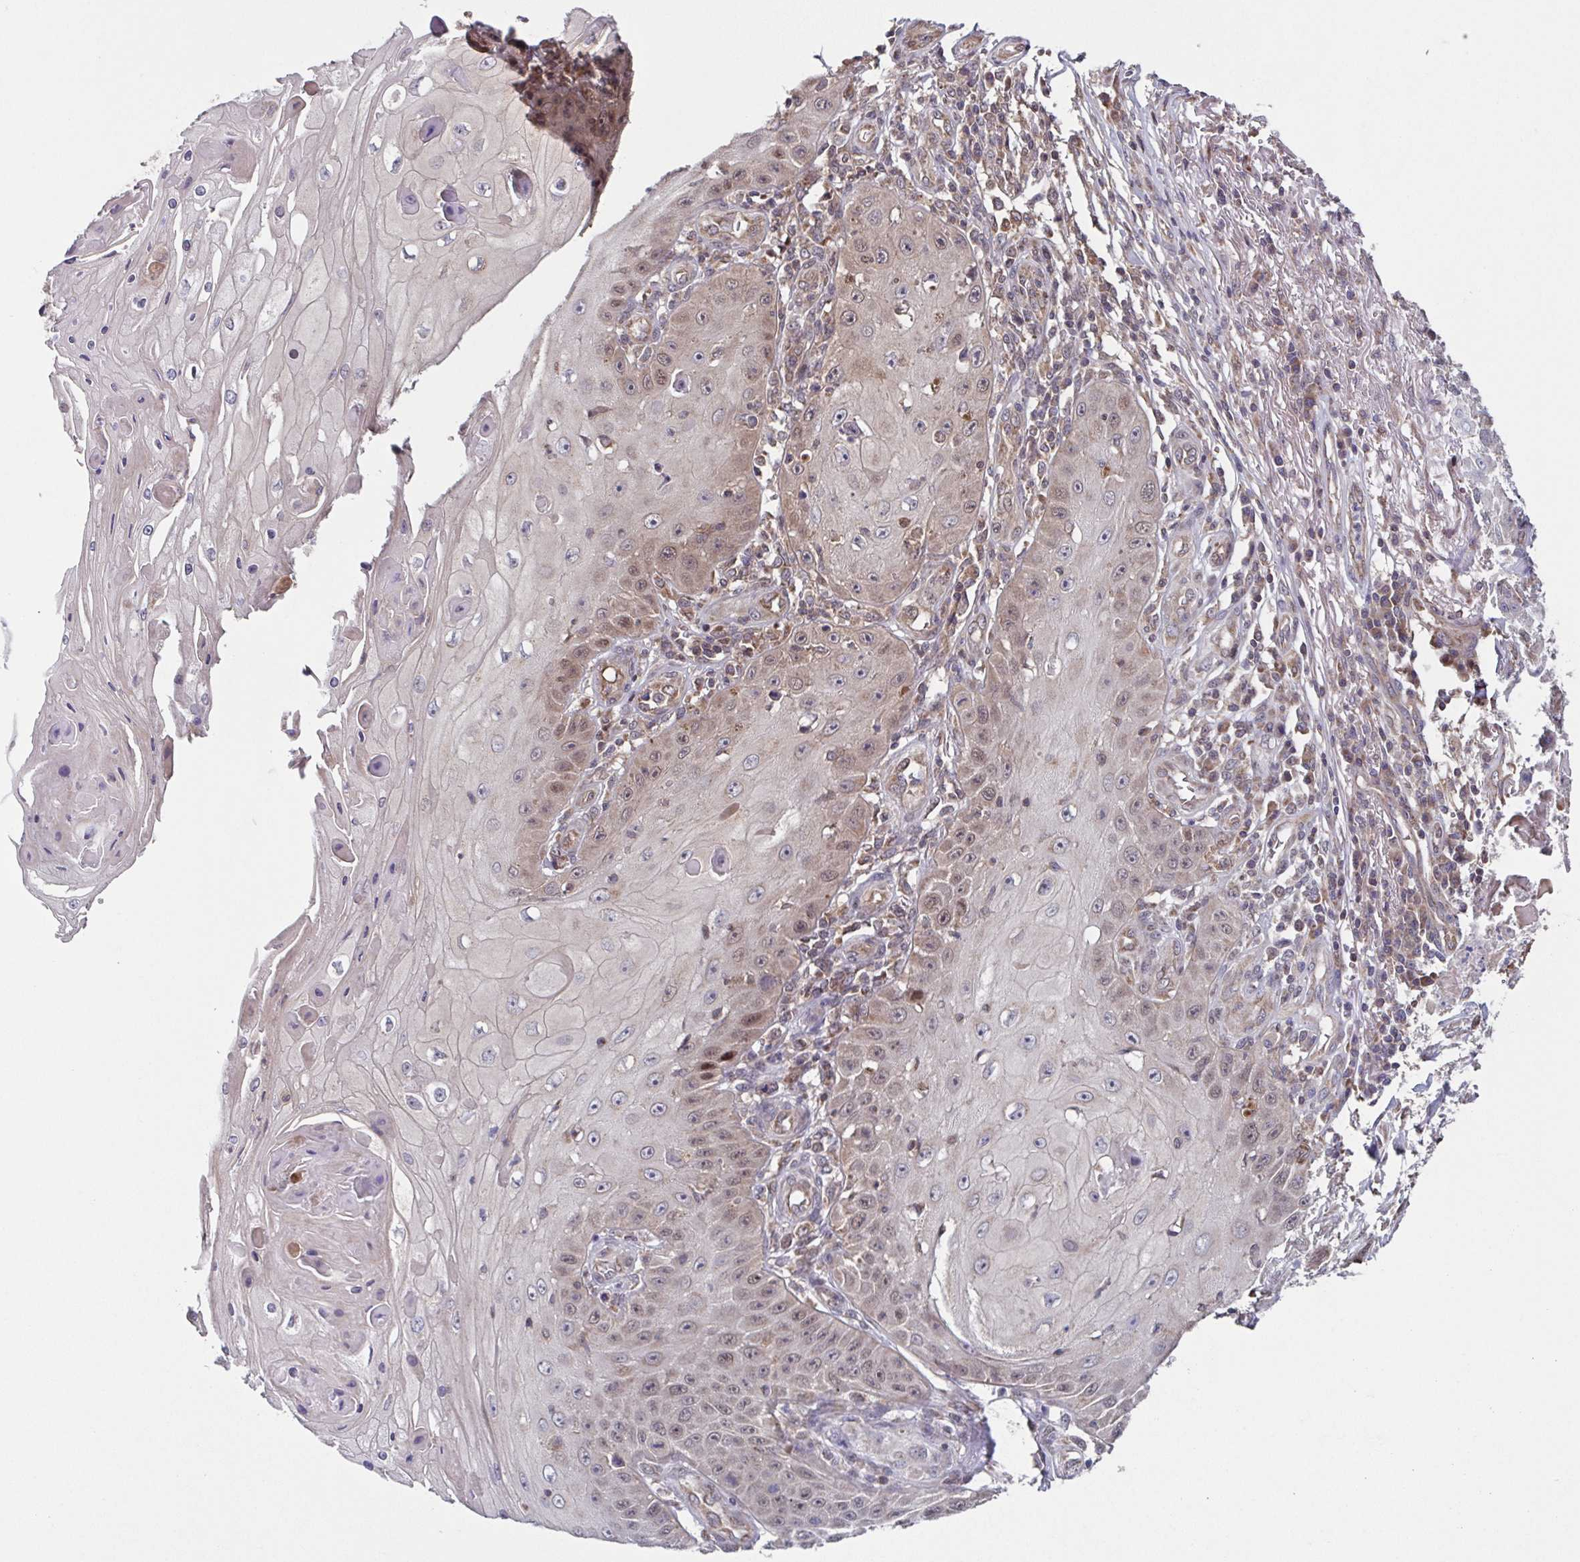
{"staining": {"intensity": "weak", "quantity": "<25%", "location": "nuclear"}, "tissue": "skin cancer", "cell_type": "Tumor cells", "image_type": "cancer", "snomed": [{"axis": "morphology", "description": "Squamous cell carcinoma, NOS"}, {"axis": "topography", "description": "Skin"}], "caption": "Squamous cell carcinoma (skin) was stained to show a protein in brown. There is no significant expression in tumor cells.", "gene": "TTC19", "patient": {"sex": "male", "age": 70}}